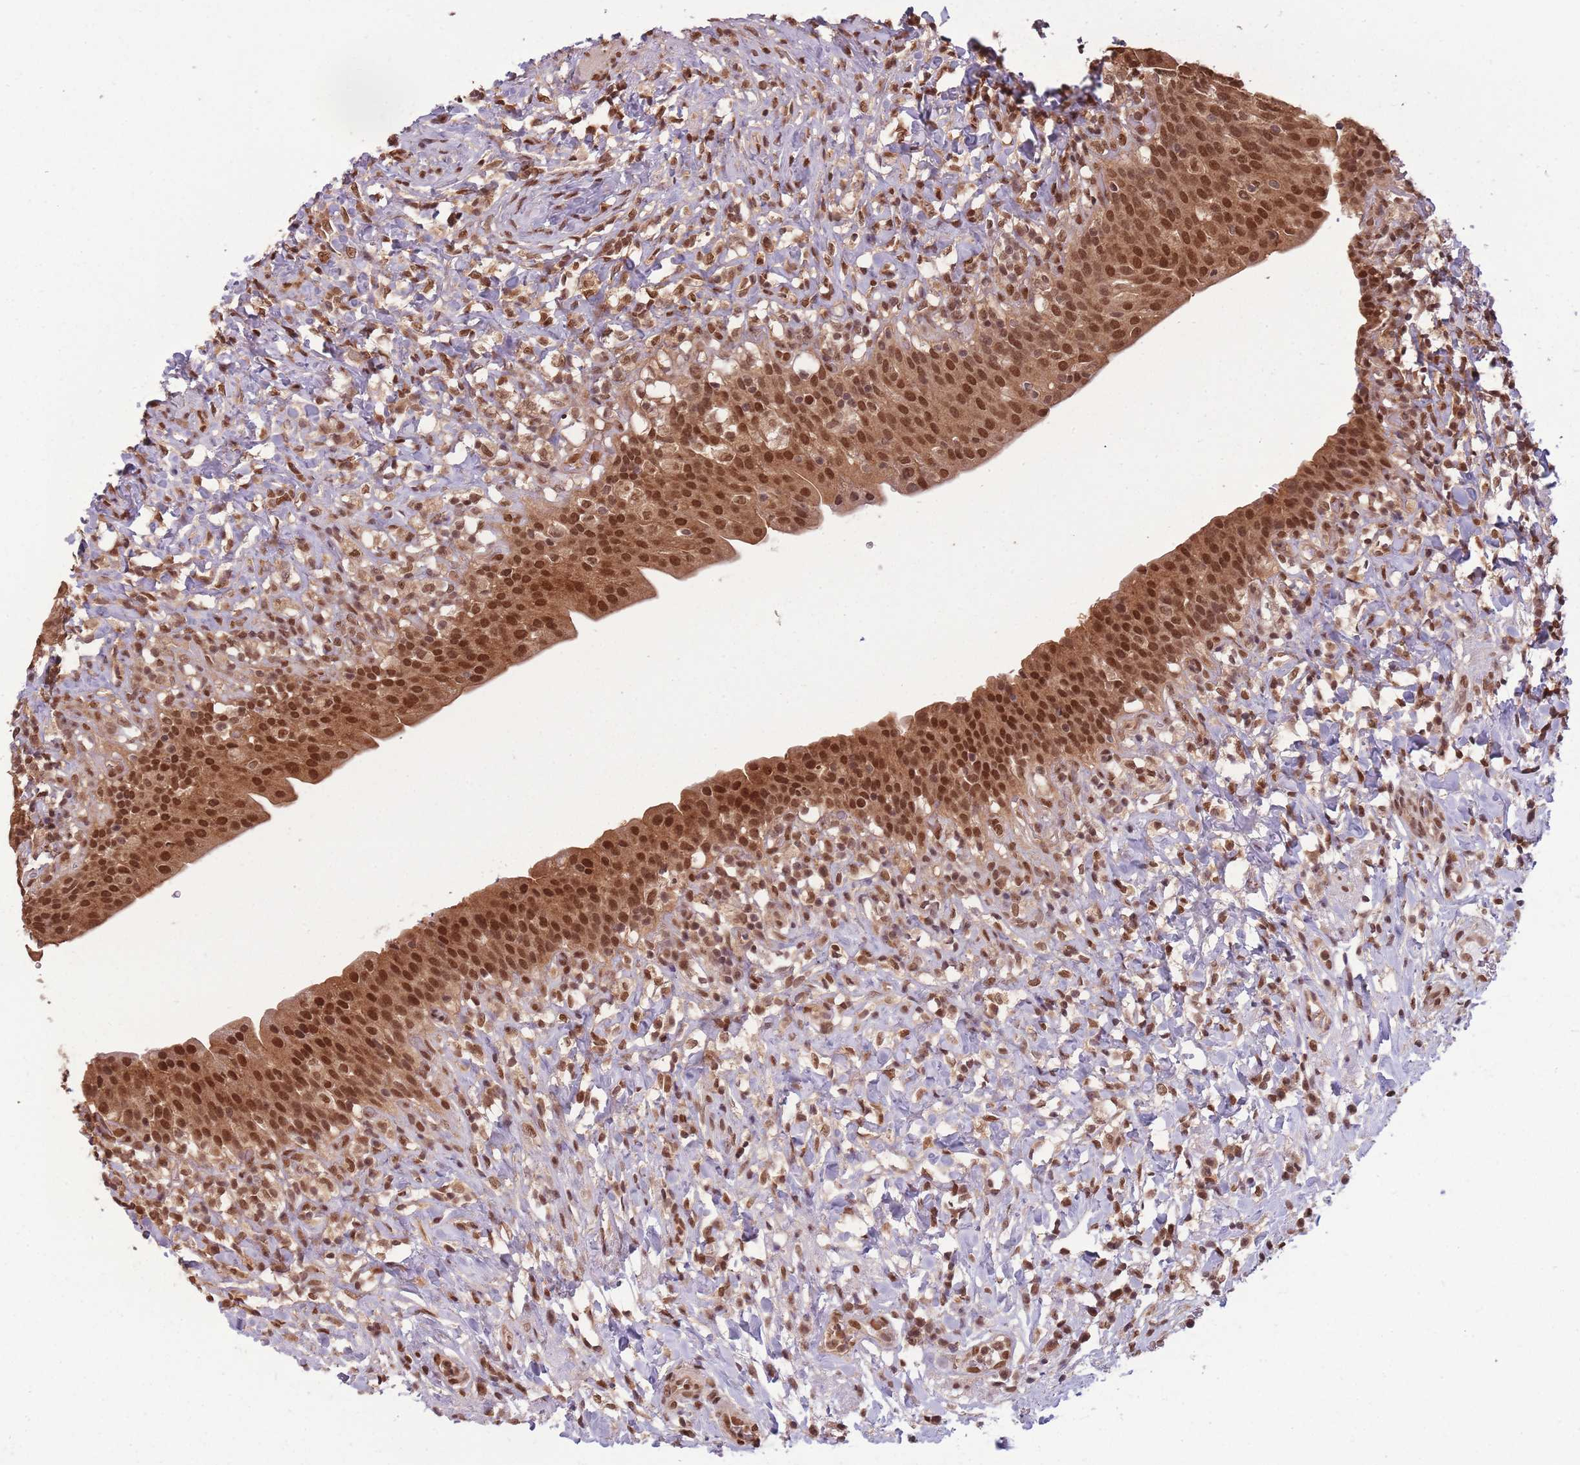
{"staining": {"intensity": "strong", "quantity": ">75%", "location": "cytoplasmic/membranous,nuclear"}, "tissue": "urinary bladder", "cell_type": "Urothelial cells", "image_type": "normal", "snomed": [{"axis": "morphology", "description": "Normal tissue, NOS"}, {"axis": "morphology", "description": "Inflammation, NOS"}, {"axis": "topography", "description": "Urinary bladder"}], "caption": "A high amount of strong cytoplasmic/membranous,nuclear expression is appreciated in approximately >75% of urothelial cells in normal urinary bladder. Ihc stains the protein in brown and the nuclei are stained blue.", "gene": "RPS27A", "patient": {"sex": "male", "age": 64}}